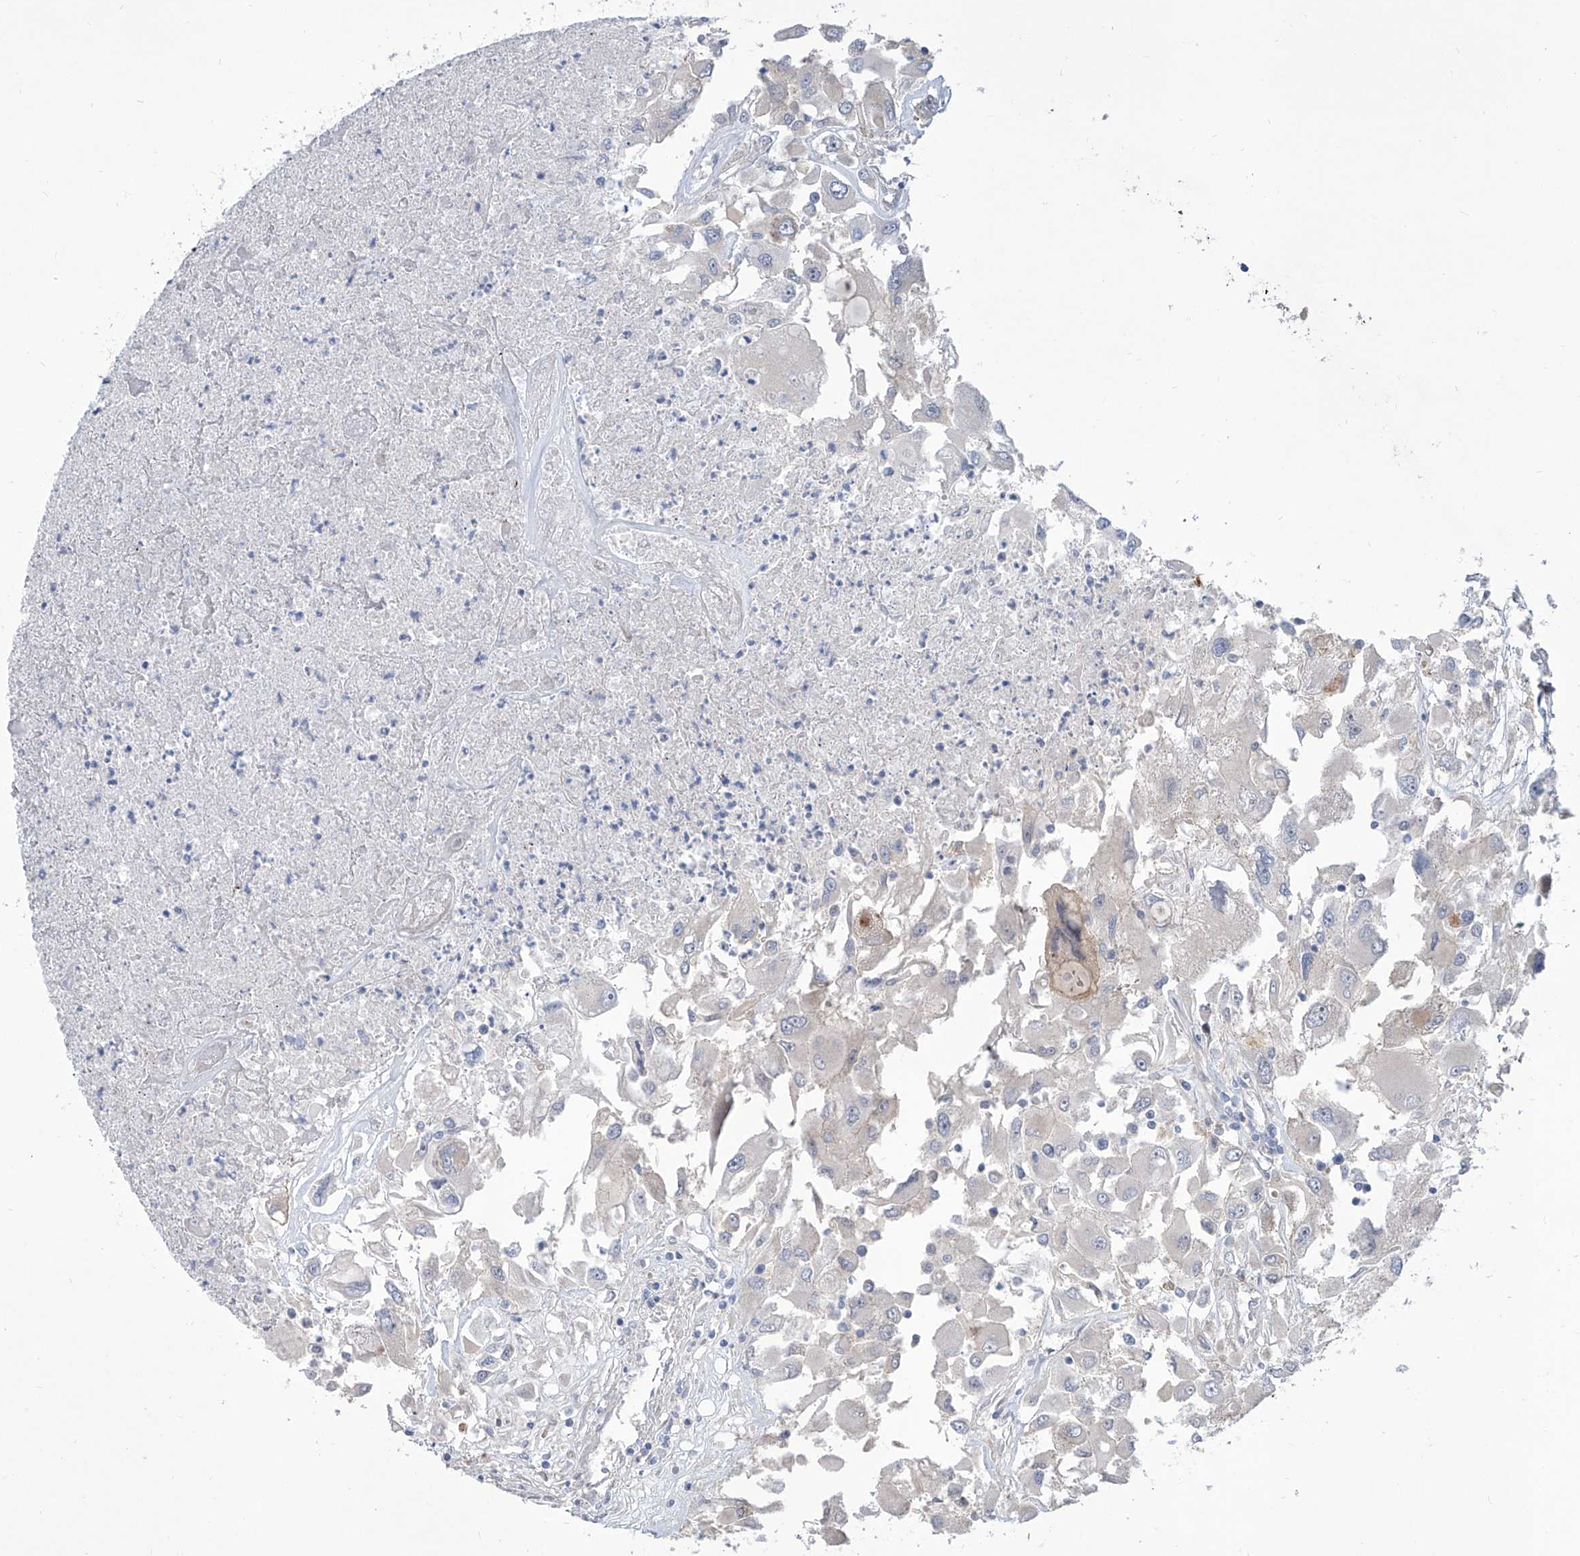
{"staining": {"intensity": "negative", "quantity": "none", "location": "none"}, "tissue": "renal cancer", "cell_type": "Tumor cells", "image_type": "cancer", "snomed": [{"axis": "morphology", "description": "Adenocarcinoma, NOS"}, {"axis": "topography", "description": "Kidney"}], "caption": "Tumor cells show no significant protein positivity in renal adenocarcinoma.", "gene": "LRRC1", "patient": {"sex": "female", "age": 52}}